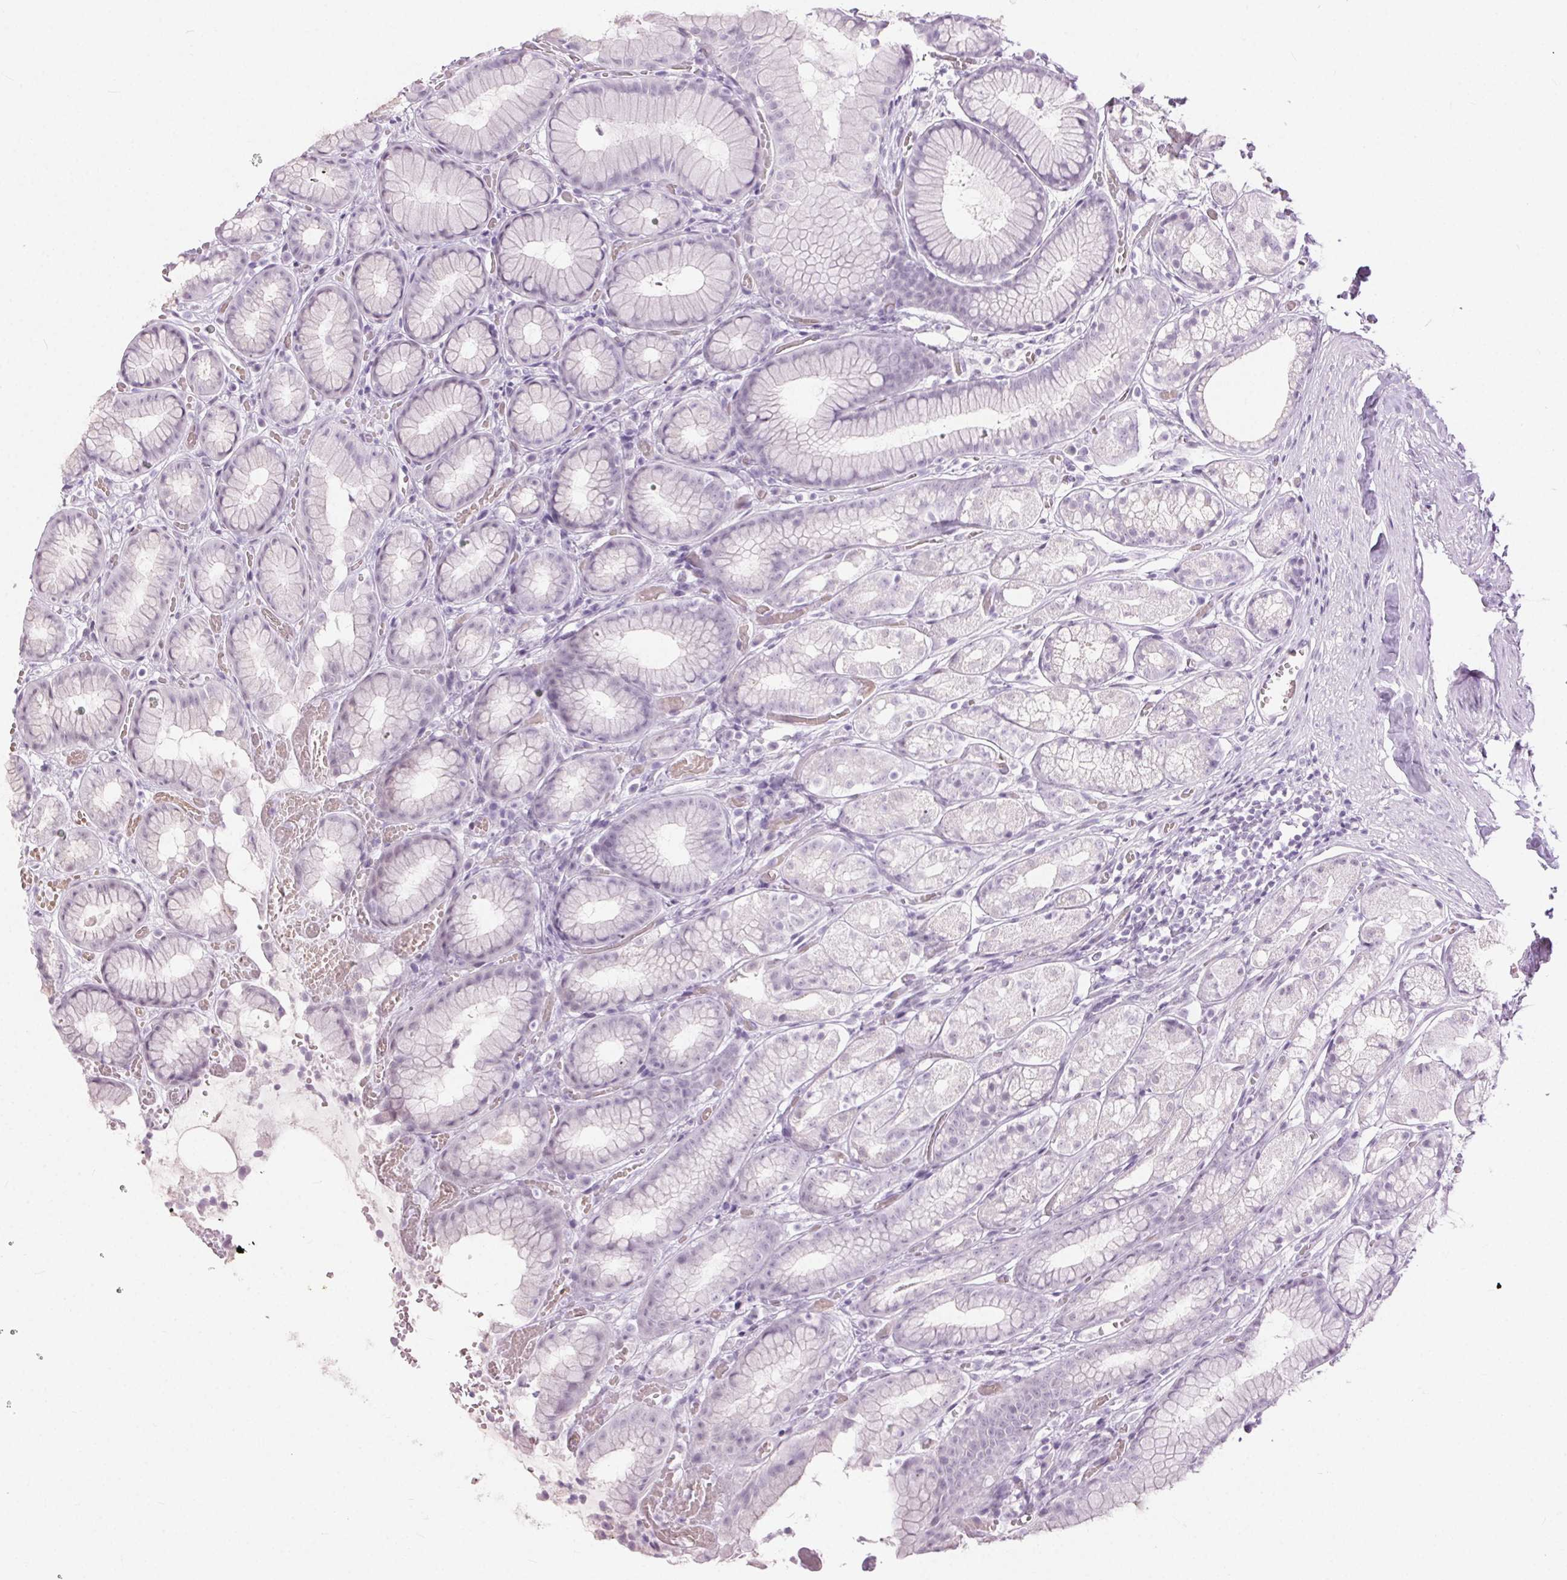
{"staining": {"intensity": "negative", "quantity": "none", "location": "none"}, "tissue": "stomach", "cell_type": "Glandular cells", "image_type": "normal", "snomed": [{"axis": "morphology", "description": "Normal tissue, NOS"}, {"axis": "topography", "description": "Smooth muscle"}, {"axis": "topography", "description": "Stomach"}], "caption": "Immunohistochemistry histopathology image of unremarkable stomach stained for a protein (brown), which demonstrates no staining in glandular cells. Brightfield microscopy of immunohistochemistry stained with DAB (brown) and hematoxylin (blue), captured at high magnification.", "gene": "BEND2", "patient": {"sex": "male", "age": 70}}